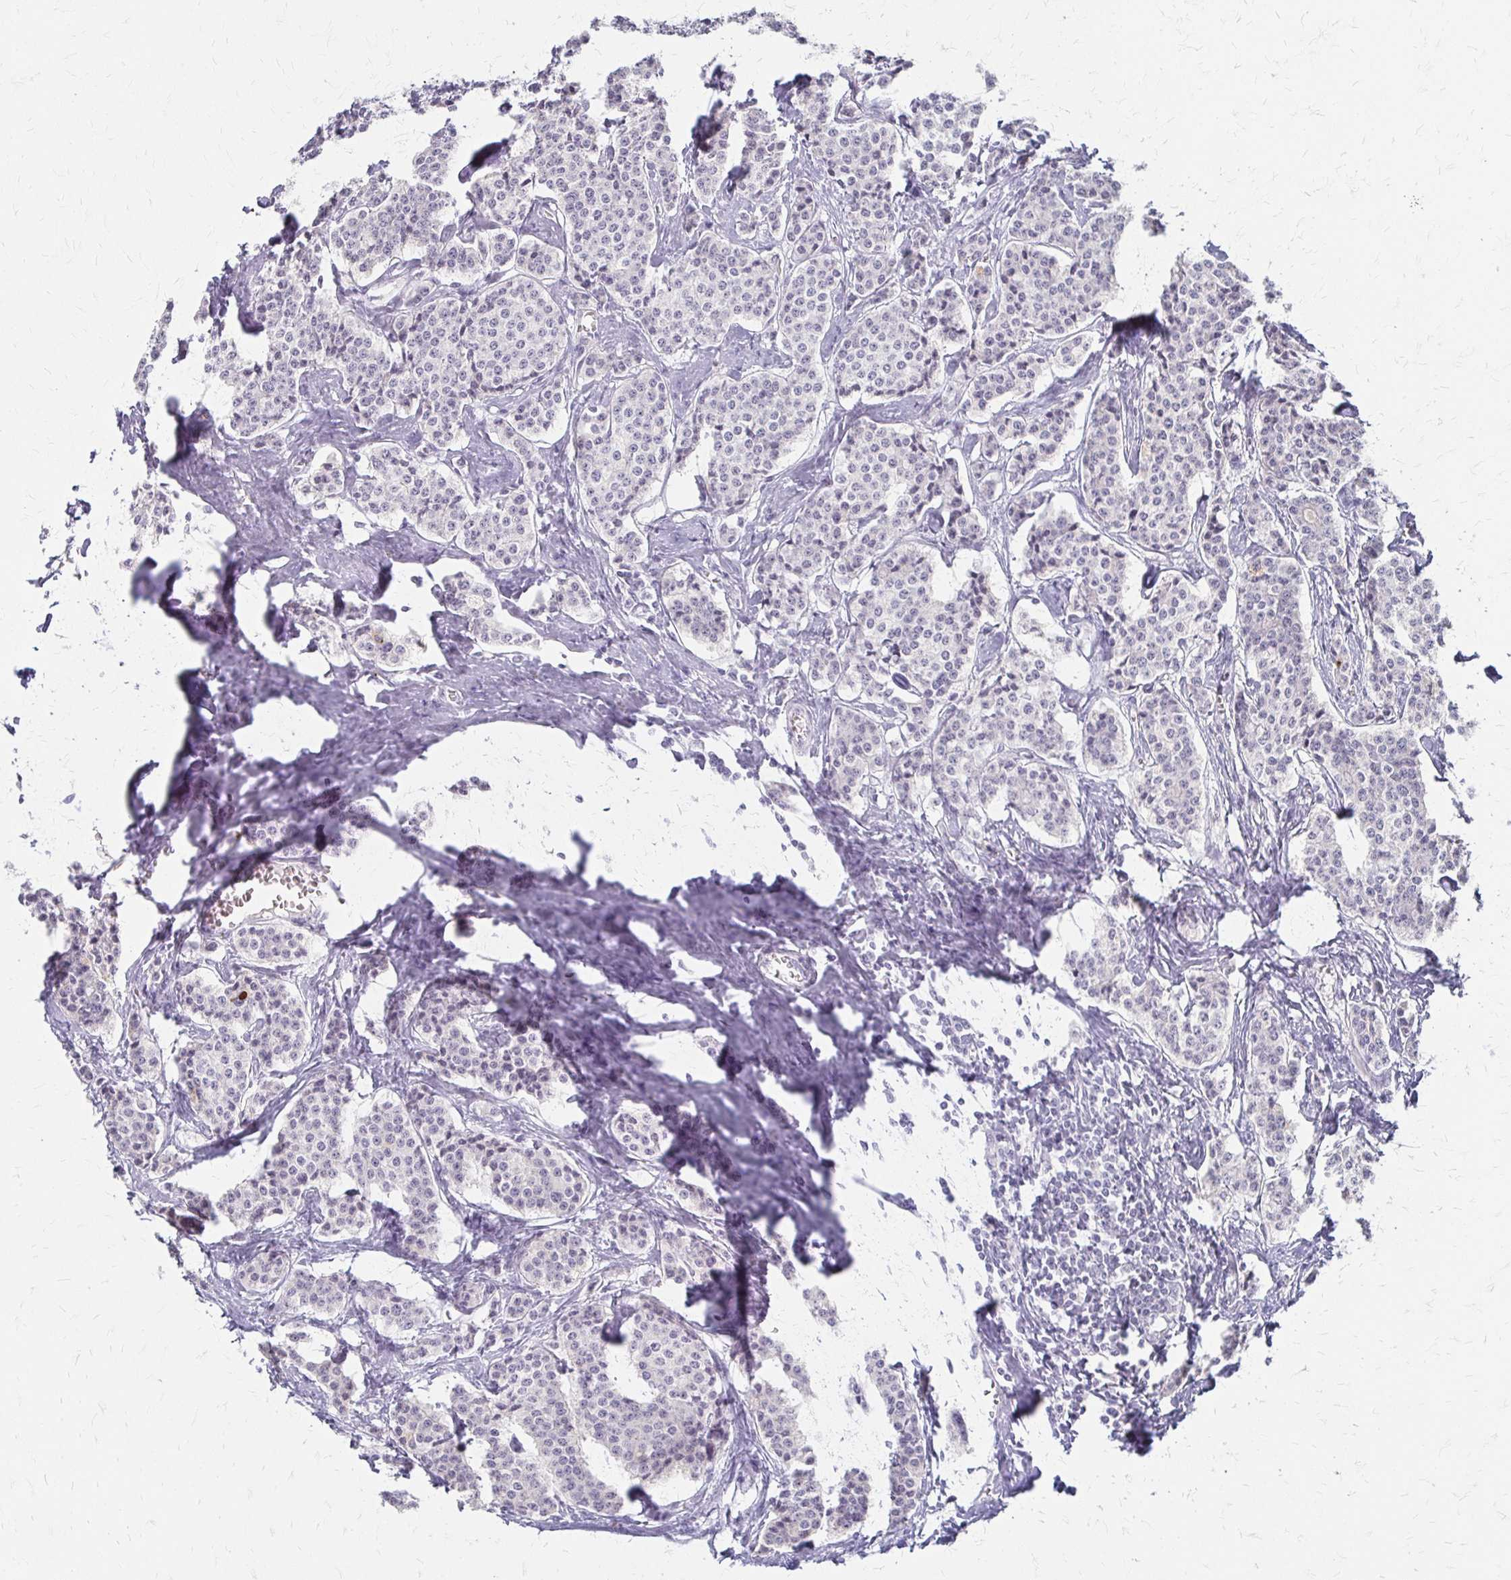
{"staining": {"intensity": "negative", "quantity": "none", "location": "none"}, "tissue": "carcinoid", "cell_type": "Tumor cells", "image_type": "cancer", "snomed": [{"axis": "morphology", "description": "Carcinoid, malignant, NOS"}, {"axis": "topography", "description": "Small intestine"}], "caption": "The immunohistochemistry histopathology image has no significant staining in tumor cells of malignant carcinoid tissue.", "gene": "ACP5", "patient": {"sex": "female", "age": 64}}